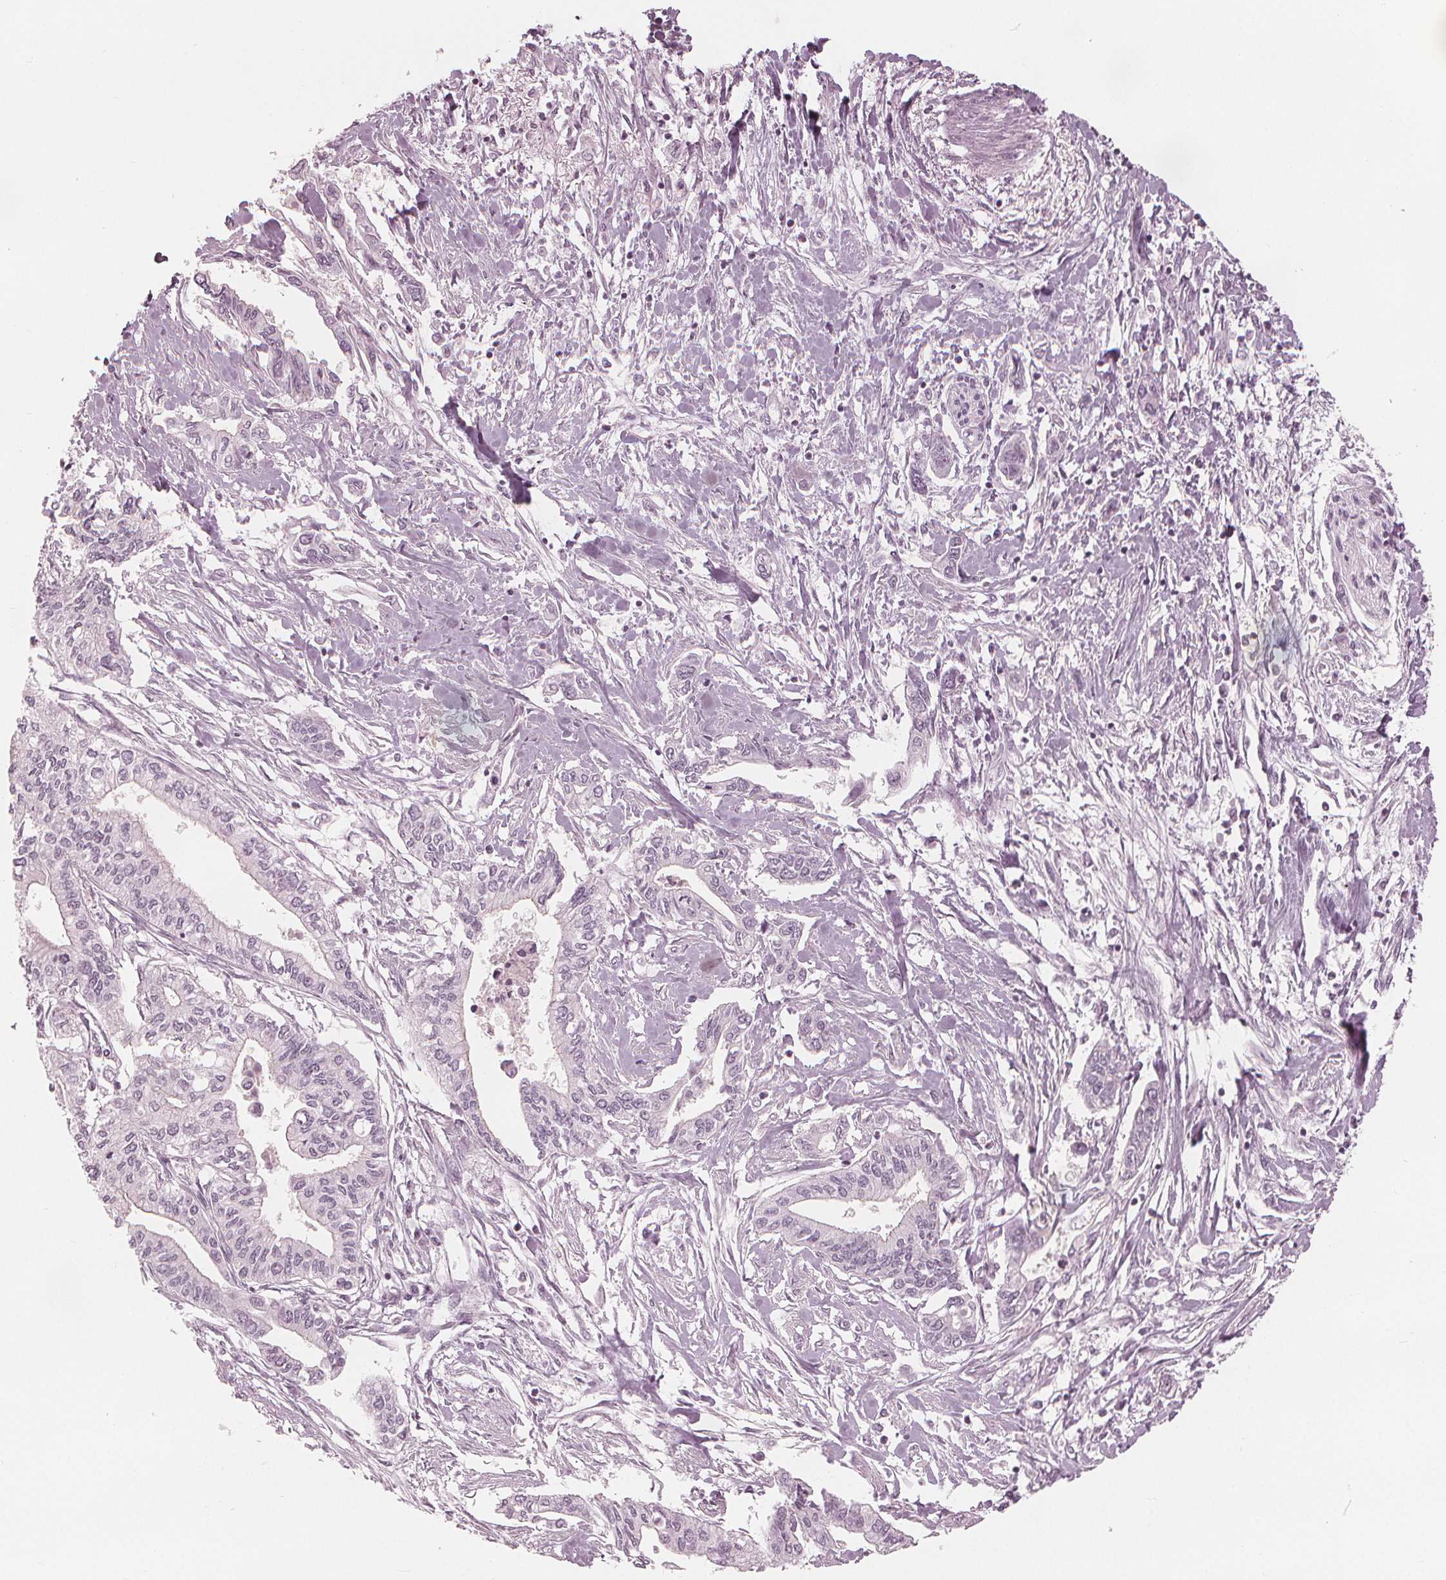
{"staining": {"intensity": "negative", "quantity": "none", "location": "none"}, "tissue": "pancreatic cancer", "cell_type": "Tumor cells", "image_type": "cancer", "snomed": [{"axis": "morphology", "description": "Adenocarcinoma, NOS"}, {"axis": "topography", "description": "Pancreas"}], "caption": "Tumor cells show no significant protein positivity in adenocarcinoma (pancreatic).", "gene": "PAEP", "patient": {"sex": "male", "age": 60}}